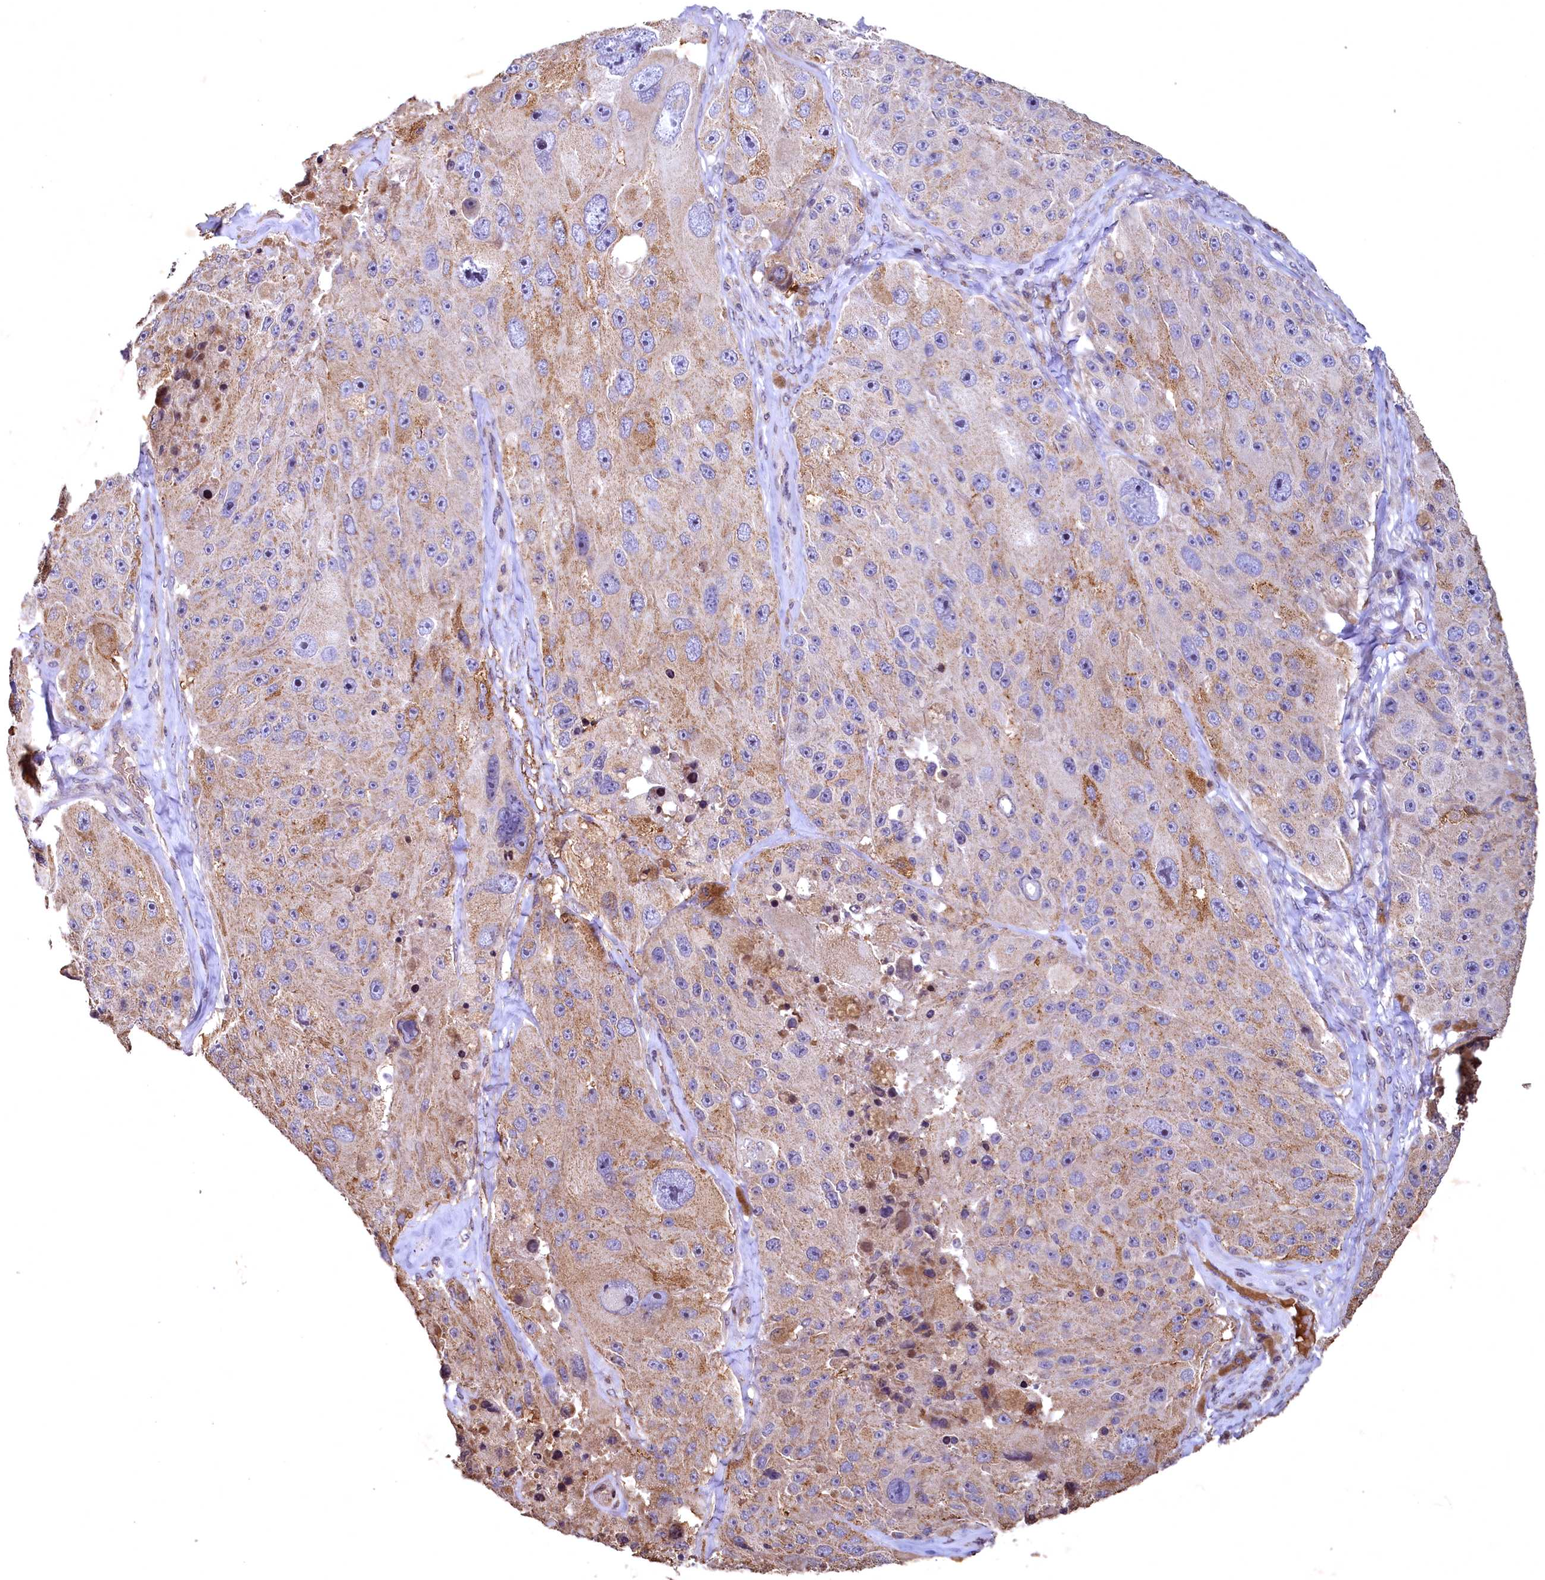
{"staining": {"intensity": "moderate", "quantity": ">75%", "location": "cytoplasmic/membranous"}, "tissue": "melanoma", "cell_type": "Tumor cells", "image_type": "cancer", "snomed": [{"axis": "morphology", "description": "Malignant melanoma, Metastatic site"}, {"axis": "topography", "description": "Lymph node"}], "caption": "The micrograph demonstrates staining of melanoma, revealing moderate cytoplasmic/membranous protein positivity (brown color) within tumor cells.", "gene": "SPTA1", "patient": {"sex": "male", "age": 62}}